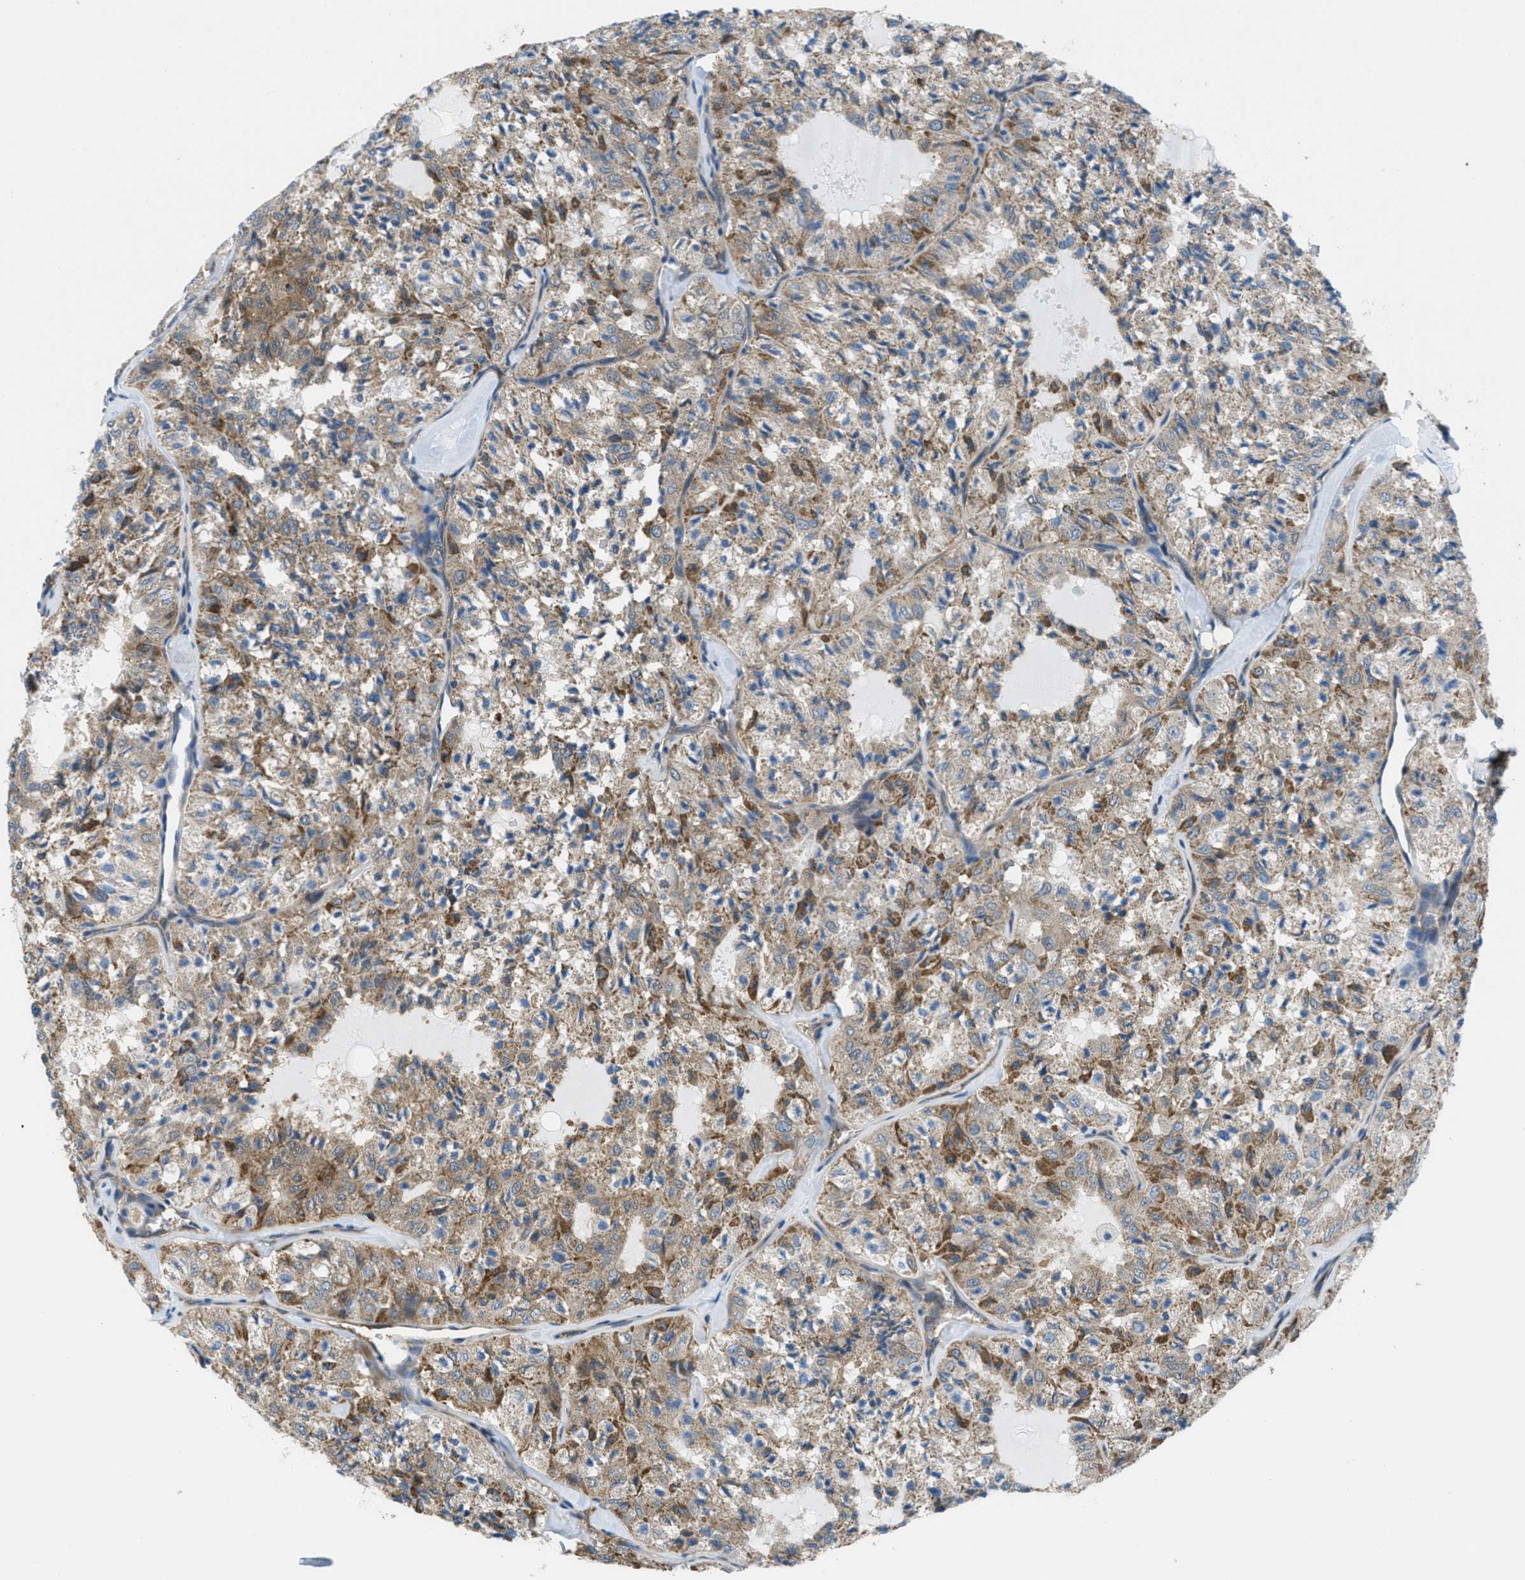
{"staining": {"intensity": "moderate", "quantity": ">75%", "location": "cytoplasmic/membranous"}, "tissue": "thyroid cancer", "cell_type": "Tumor cells", "image_type": "cancer", "snomed": [{"axis": "morphology", "description": "Follicular adenoma carcinoma, NOS"}, {"axis": "topography", "description": "Thyroid gland"}], "caption": "Immunohistochemical staining of thyroid cancer (follicular adenoma carcinoma) displays medium levels of moderate cytoplasmic/membranous staining in about >75% of tumor cells. The protein of interest is stained brown, and the nuclei are stained in blue (DAB IHC with brightfield microscopy, high magnification).", "gene": "PIP5K1C", "patient": {"sex": "male", "age": 75}}